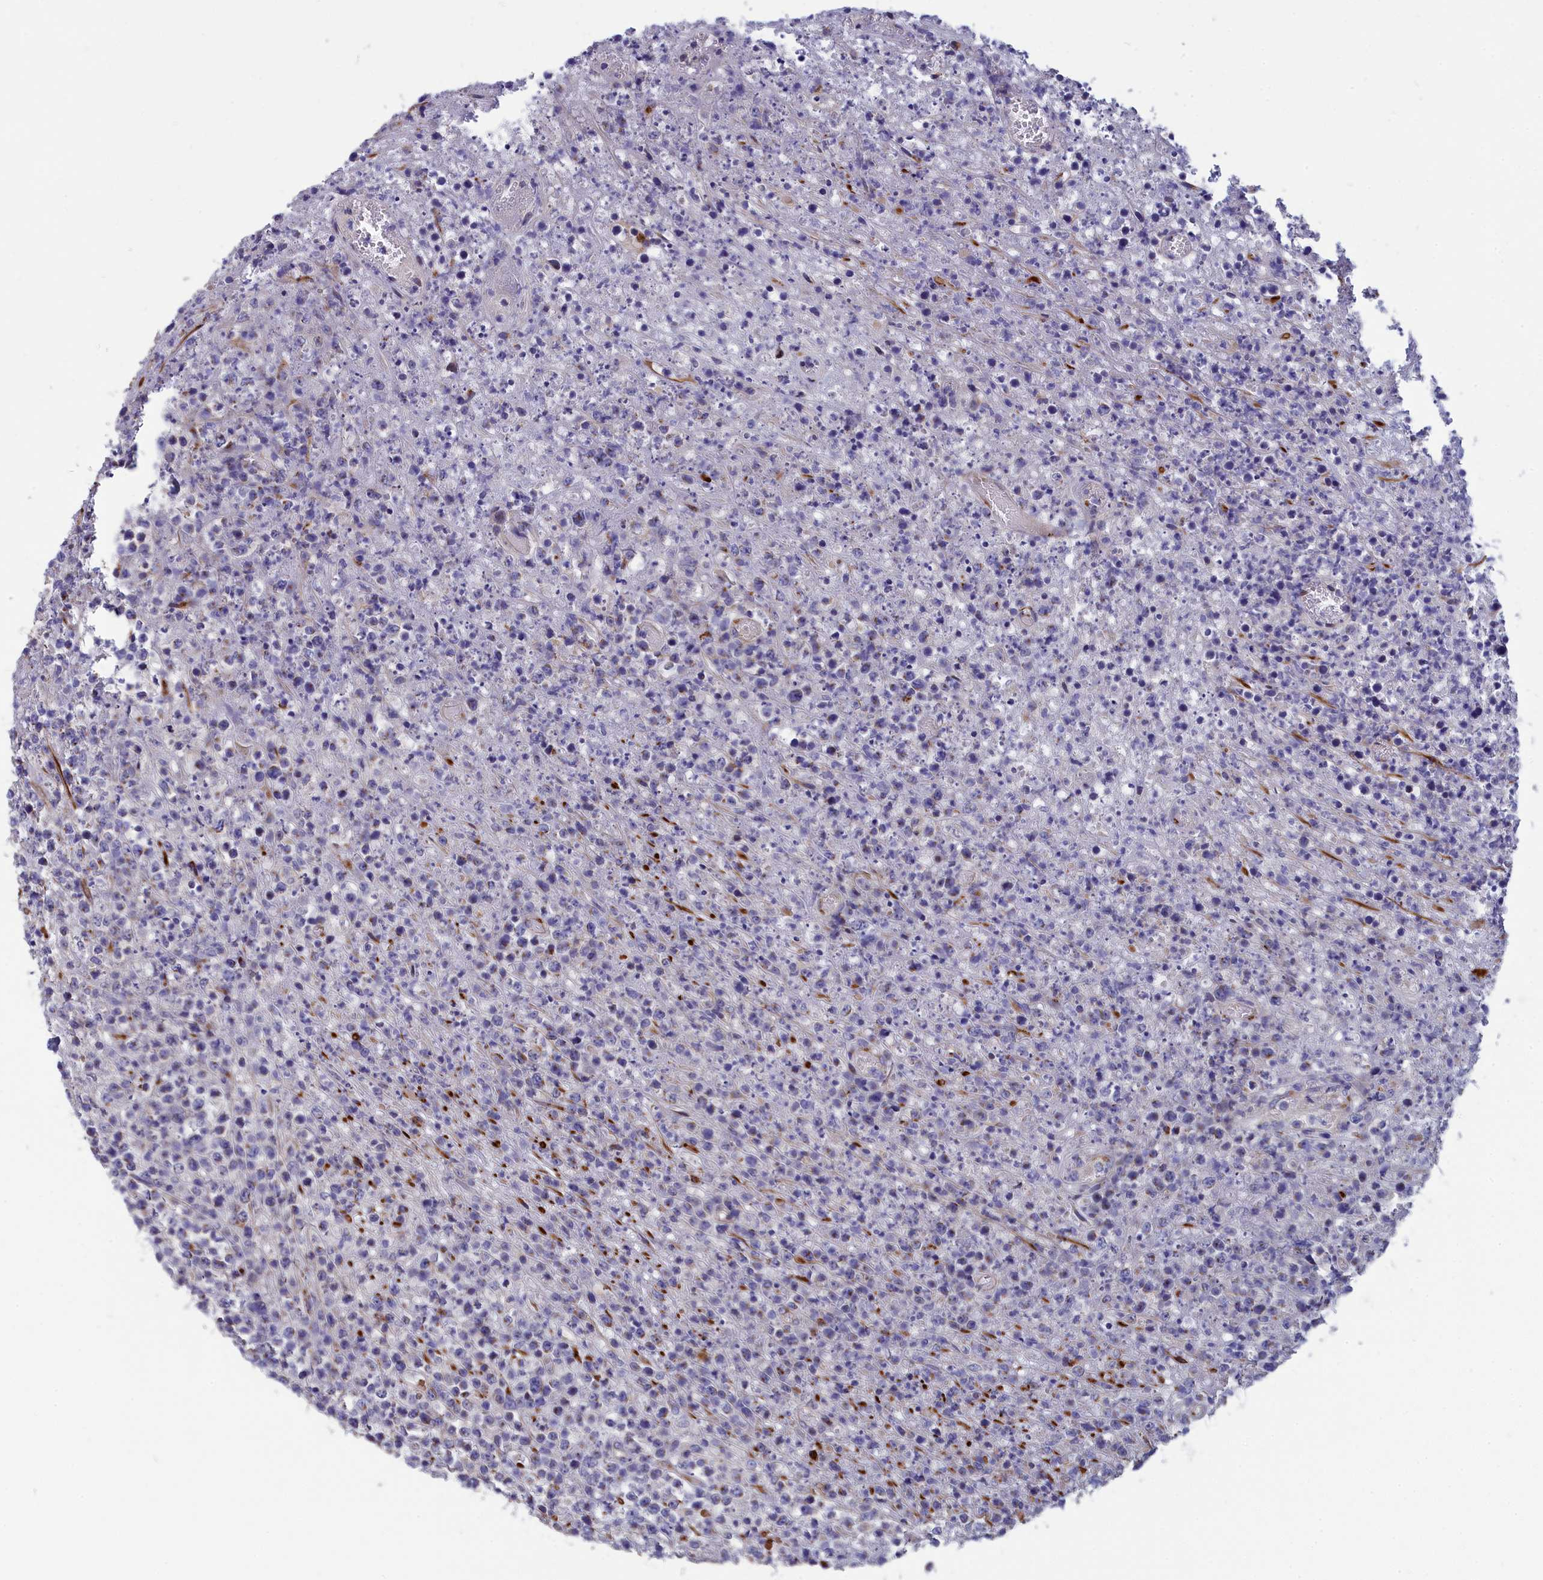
{"staining": {"intensity": "negative", "quantity": "none", "location": "none"}, "tissue": "lymphoma", "cell_type": "Tumor cells", "image_type": "cancer", "snomed": [{"axis": "morphology", "description": "Malignant lymphoma, non-Hodgkin's type, High grade"}, {"axis": "topography", "description": "Colon"}], "caption": "Tumor cells show no significant protein staining in lymphoma. Nuclei are stained in blue.", "gene": "TUBGCP4", "patient": {"sex": "female", "age": 53}}